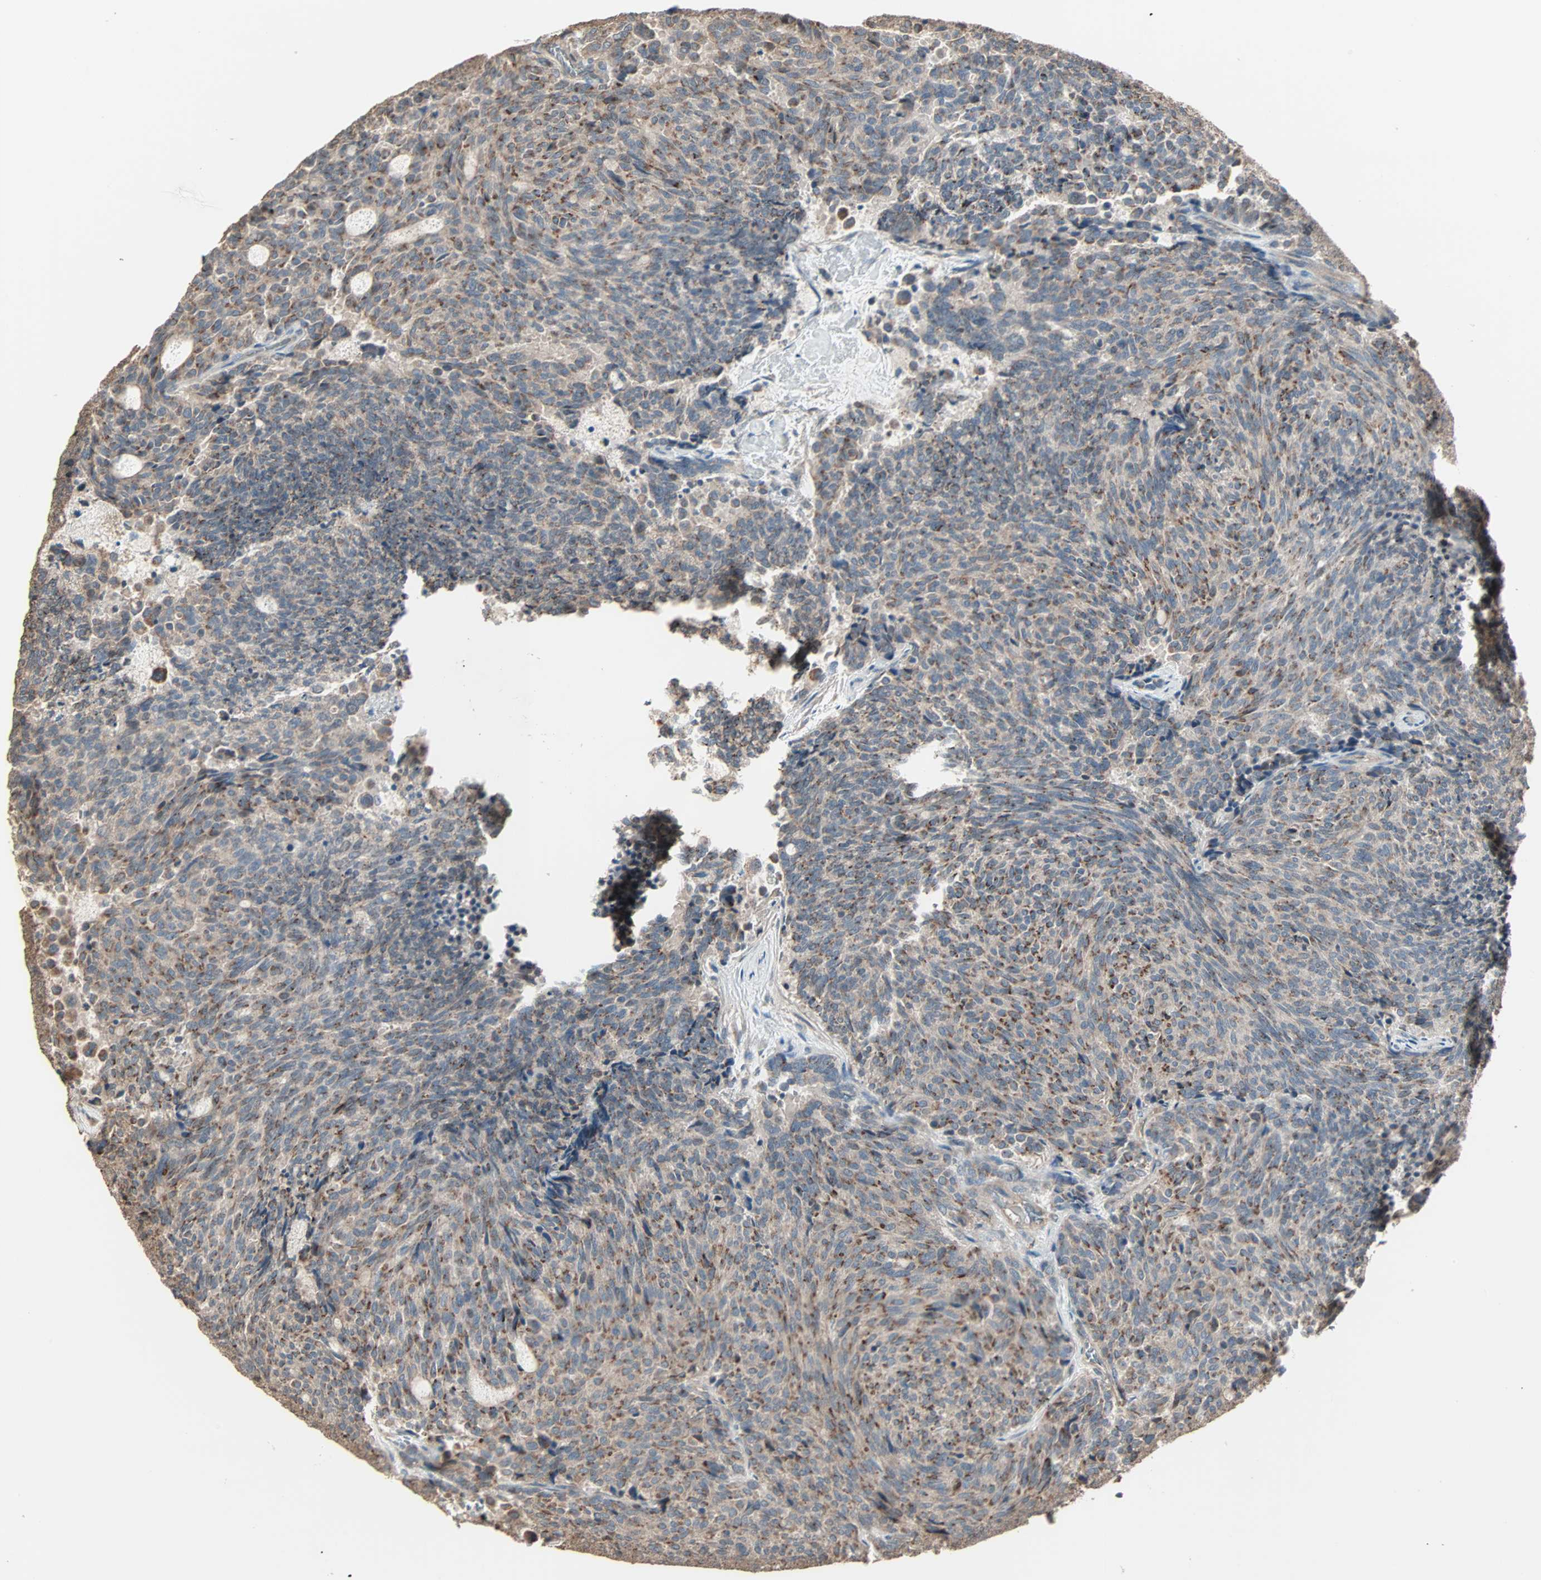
{"staining": {"intensity": "moderate", "quantity": "<25%", "location": "cytoplasmic/membranous"}, "tissue": "carcinoid", "cell_type": "Tumor cells", "image_type": "cancer", "snomed": [{"axis": "morphology", "description": "Carcinoid, malignant, NOS"}, {"axis": "topography", "description": "Pancreas"}], "caption": "About <25% of tumor cells in carcinoid demonstrate moderate cytoplasmic/membranous protein positivity as visualized by brown immunohistochemical staining.", "gene": "GALNT3", "patient": {"sex": "female", "age": 54}}